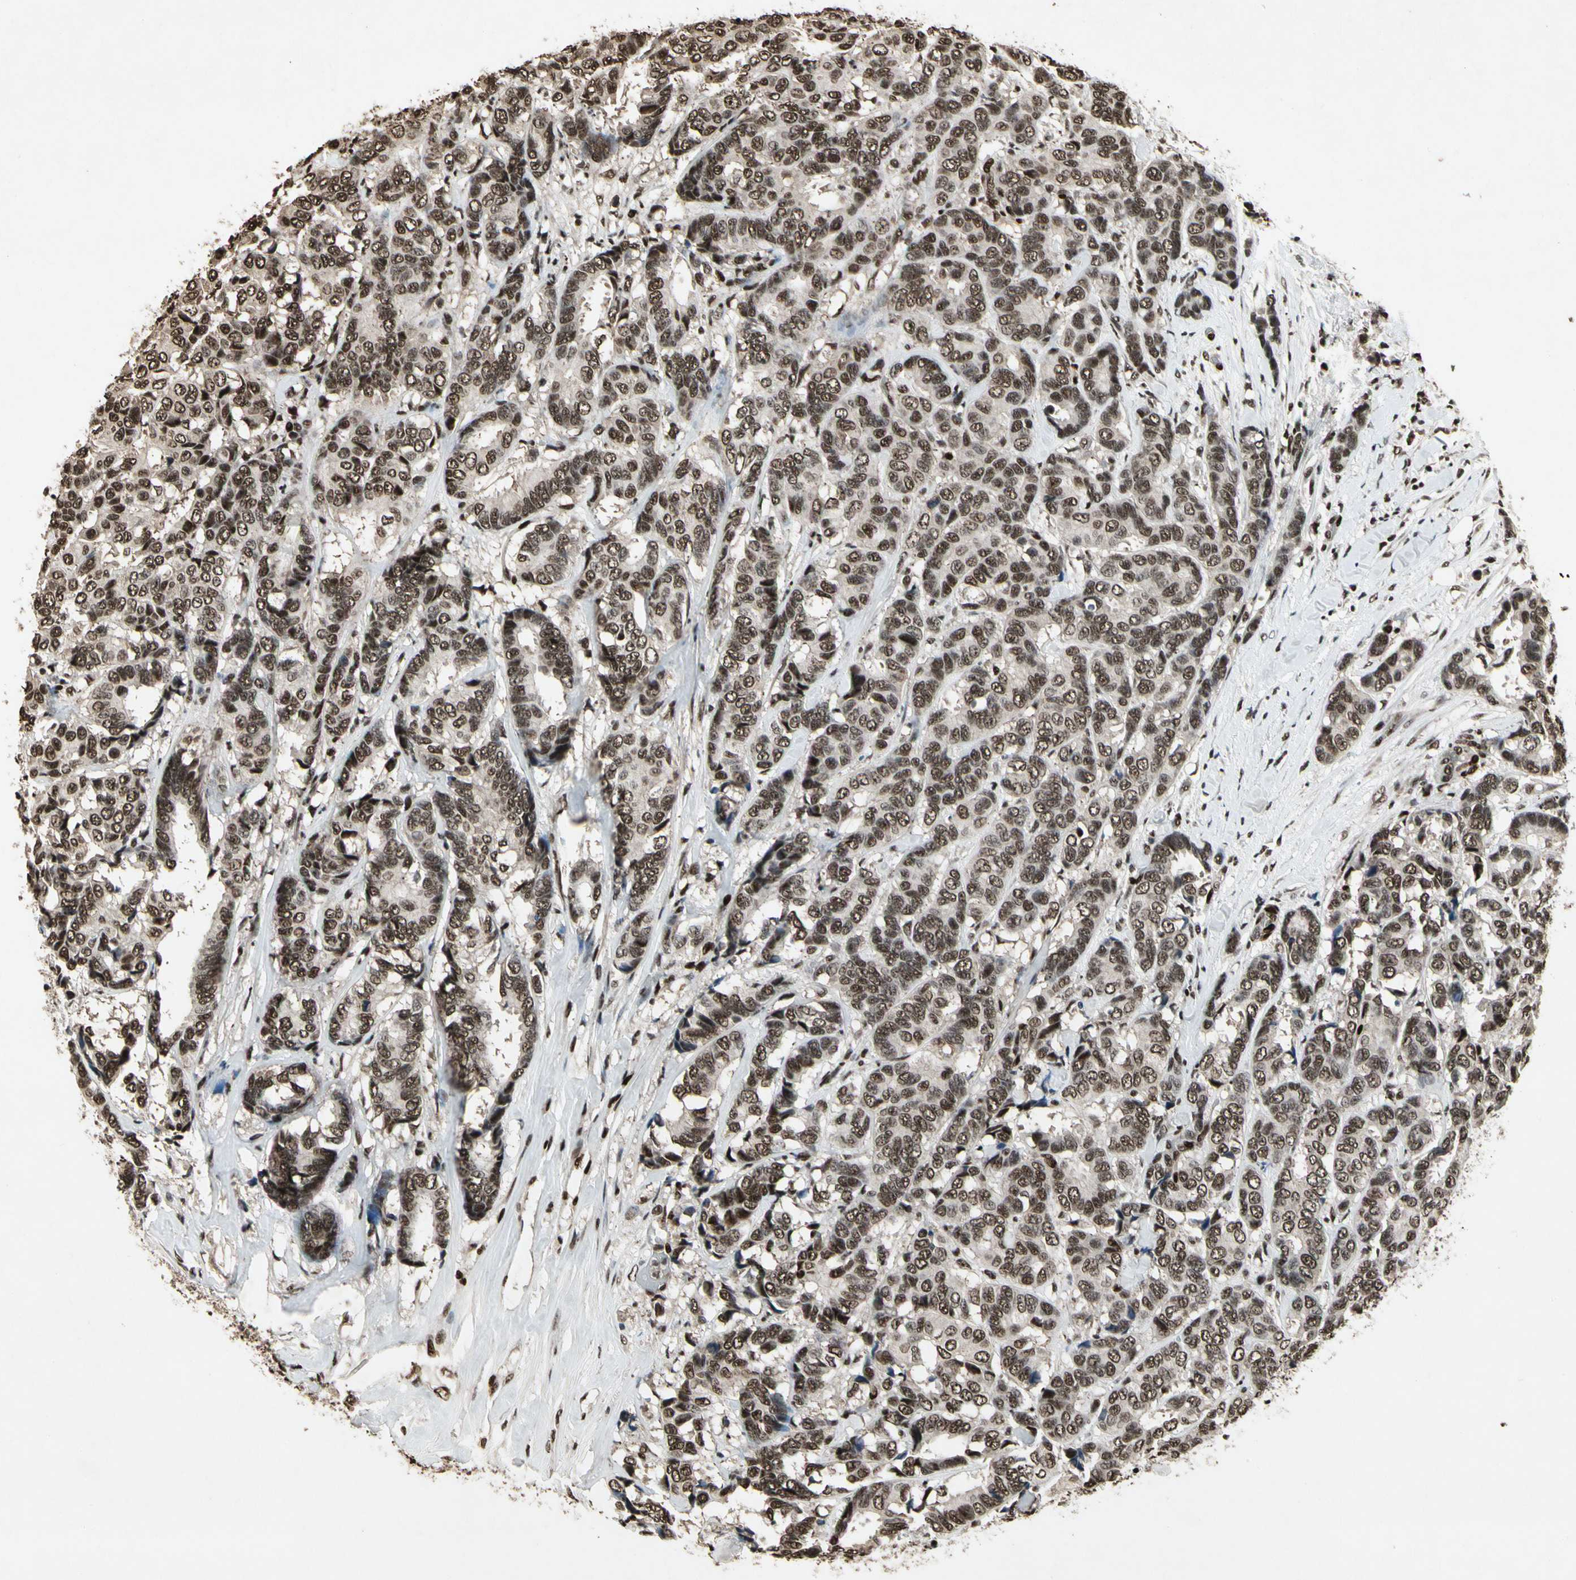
{"staining": {"intensity": "strong", "quantity": ">75%", "location": "nuclear"}, "tissue": "breast cancer", "cell_type": "Tumor cells", "image_type": "cancer", "snomed": [{"axis": "morphology", "description": "Duct carcinoma"}, {"axis": "topography", "description": "Breast"}], "caption": "Immunohistochemistry (IHC) photomicrograph of neoplastic tissue: breast cancer stained using IHC displays high levels of strong protein expression localized specifically in the nuclear of tumor cells, appearing as a nuclear brown color.", "gene": "TBX2", "patient": {"sex": "female", "age": 87}}